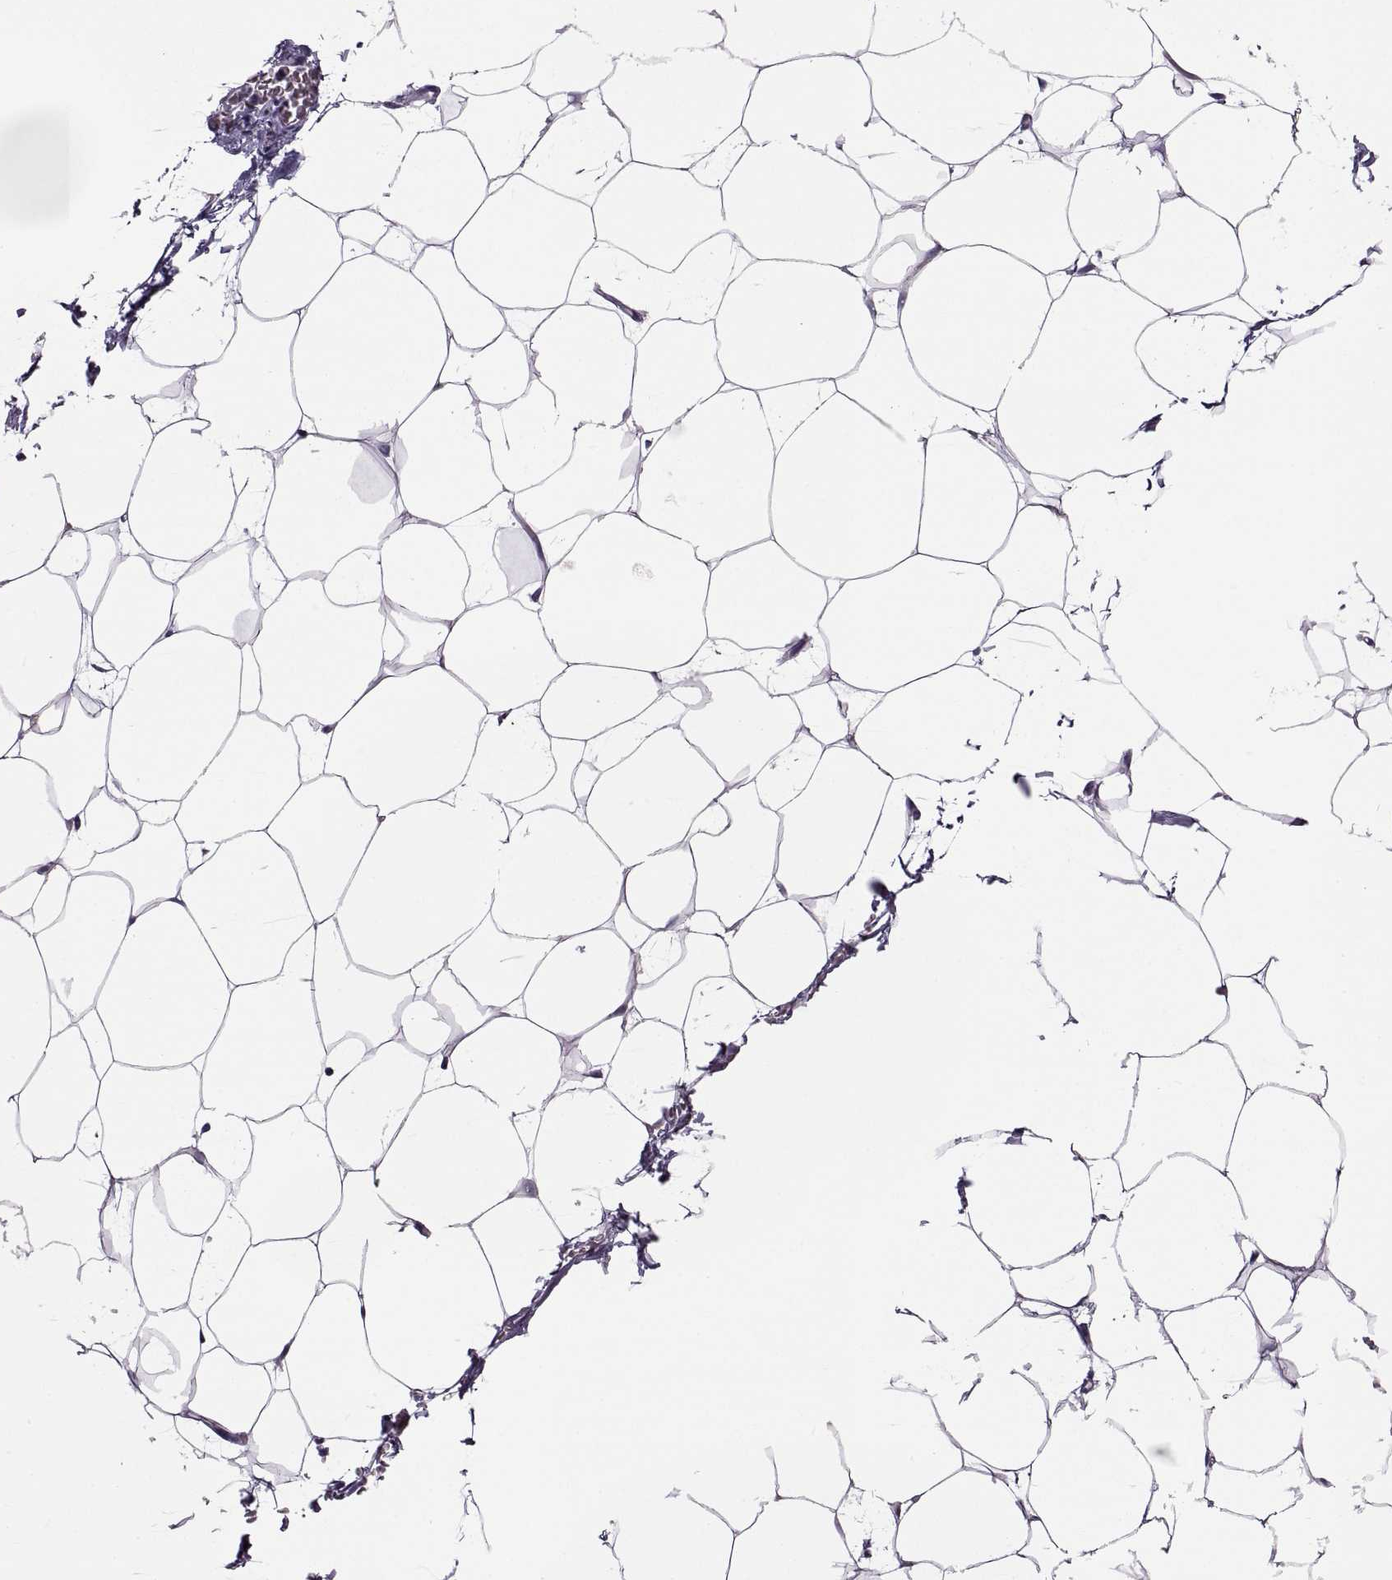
{"staining": {"intensity": "negative", "quantity": "none", "location": "none"}, "tissue": "adipose tissue", "cell_type": "Adipocytes", "image_type": "normal", "snomed": [{"axis": "morphology", "description": "Normal tissue, NOS"}, {"axis": "topography", "description": "Adipose tissue"}], "caption": "Adipose tissue was stained to show a protein in brown. There is no significant staining in adipocytes. (IHC, brightfield microscopy, high magnification).", "gene": "OTP", "patient": {"sex": "male", "age": 57}}